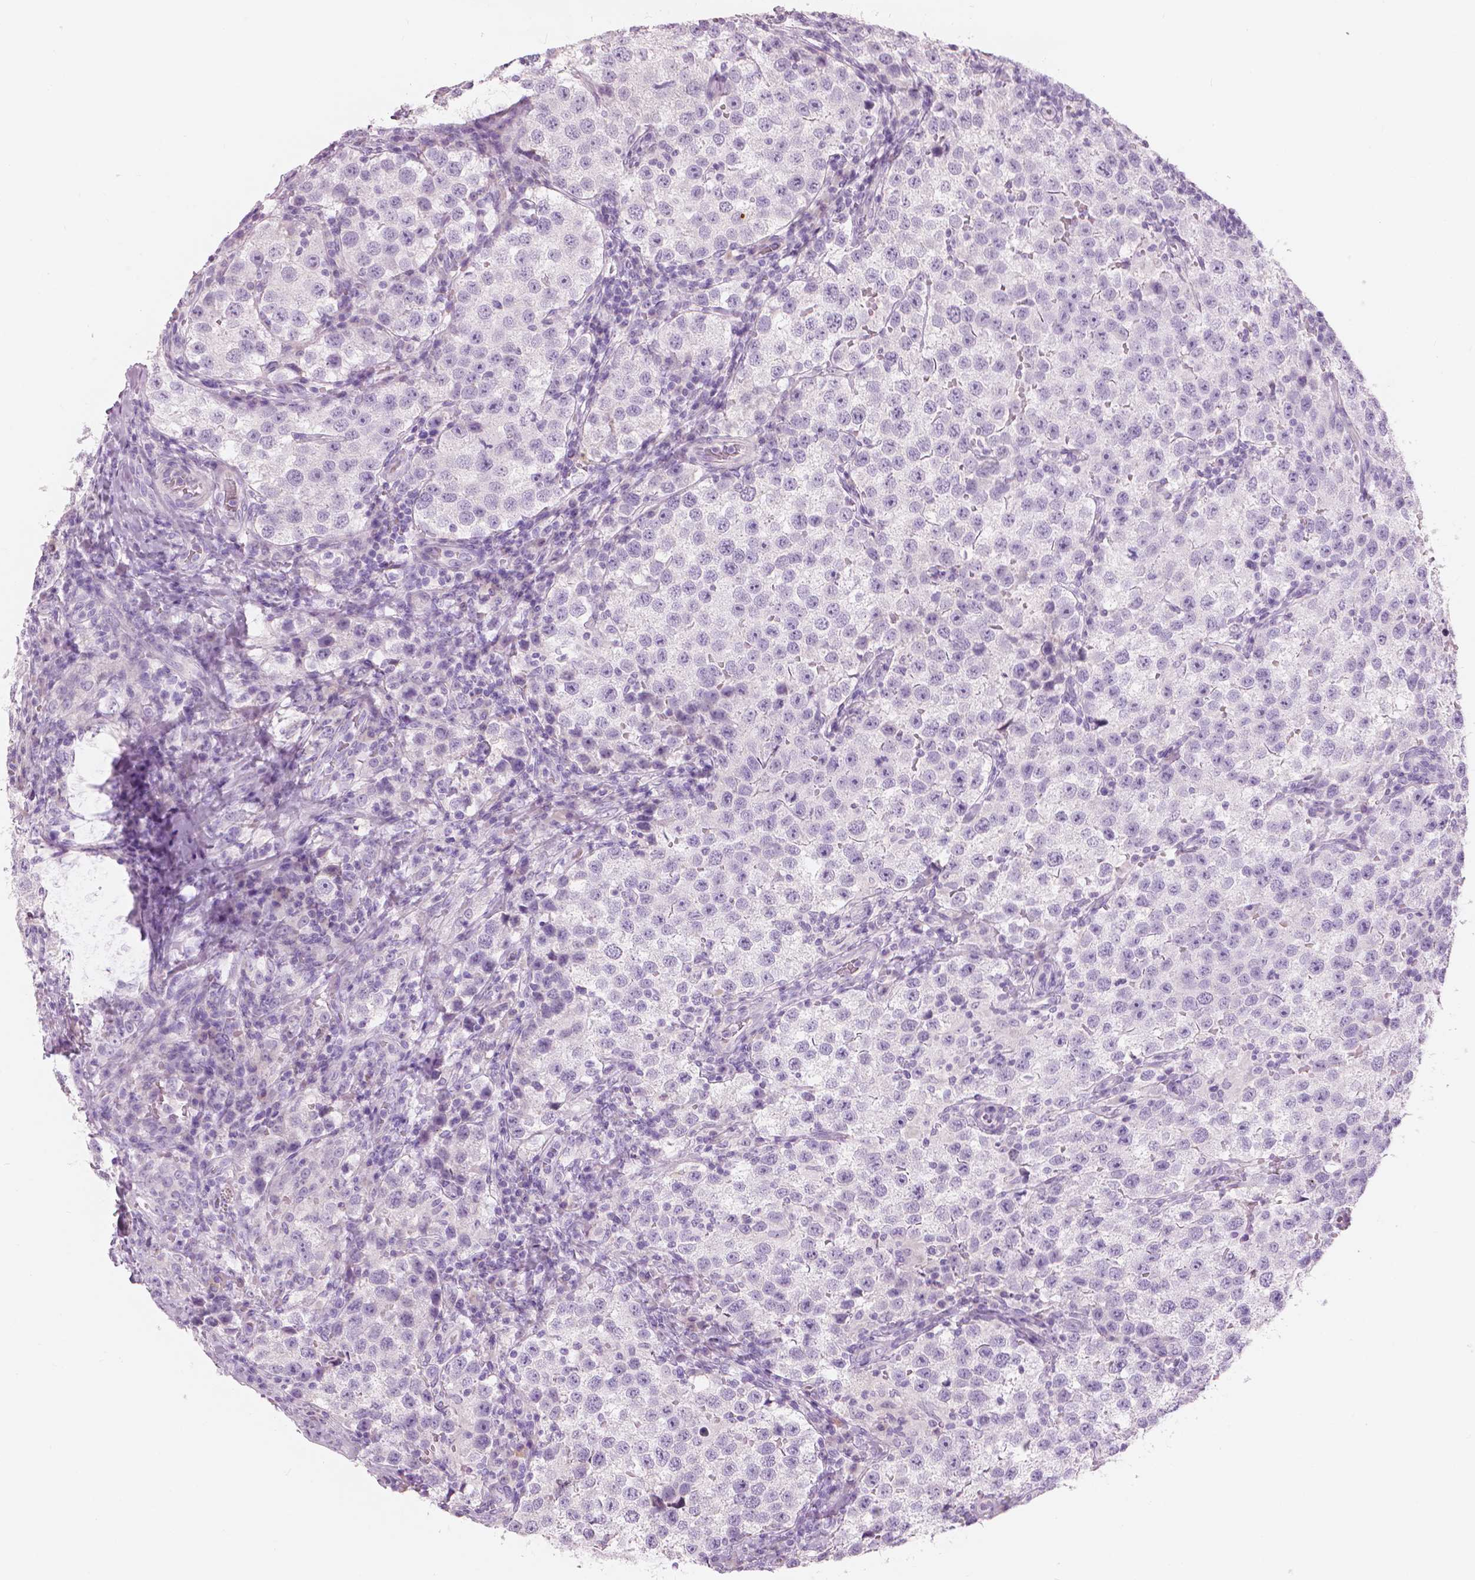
{"staining": {"intensity": "negative", "quantity": "none", "location": "none"}, "tissue": "testis cancer", "cell_type": "Tumor cells", "image_type": "cancer", "snomed": [{"axis": "morphology", "description": "Seminoma, NOS"}, {"axis": "topography", "description": "Testis"}], "caption": "High magnification brightfield microscopy of testis cancer (seminoma) stained with DAB (3,3'-diaminobenzidine) (brown) and counterstained with hematoxylin (blue): tumor cells show no significant expression.", "gene": "CXCR2", "patient": {"sex": "male", "age": 37}}